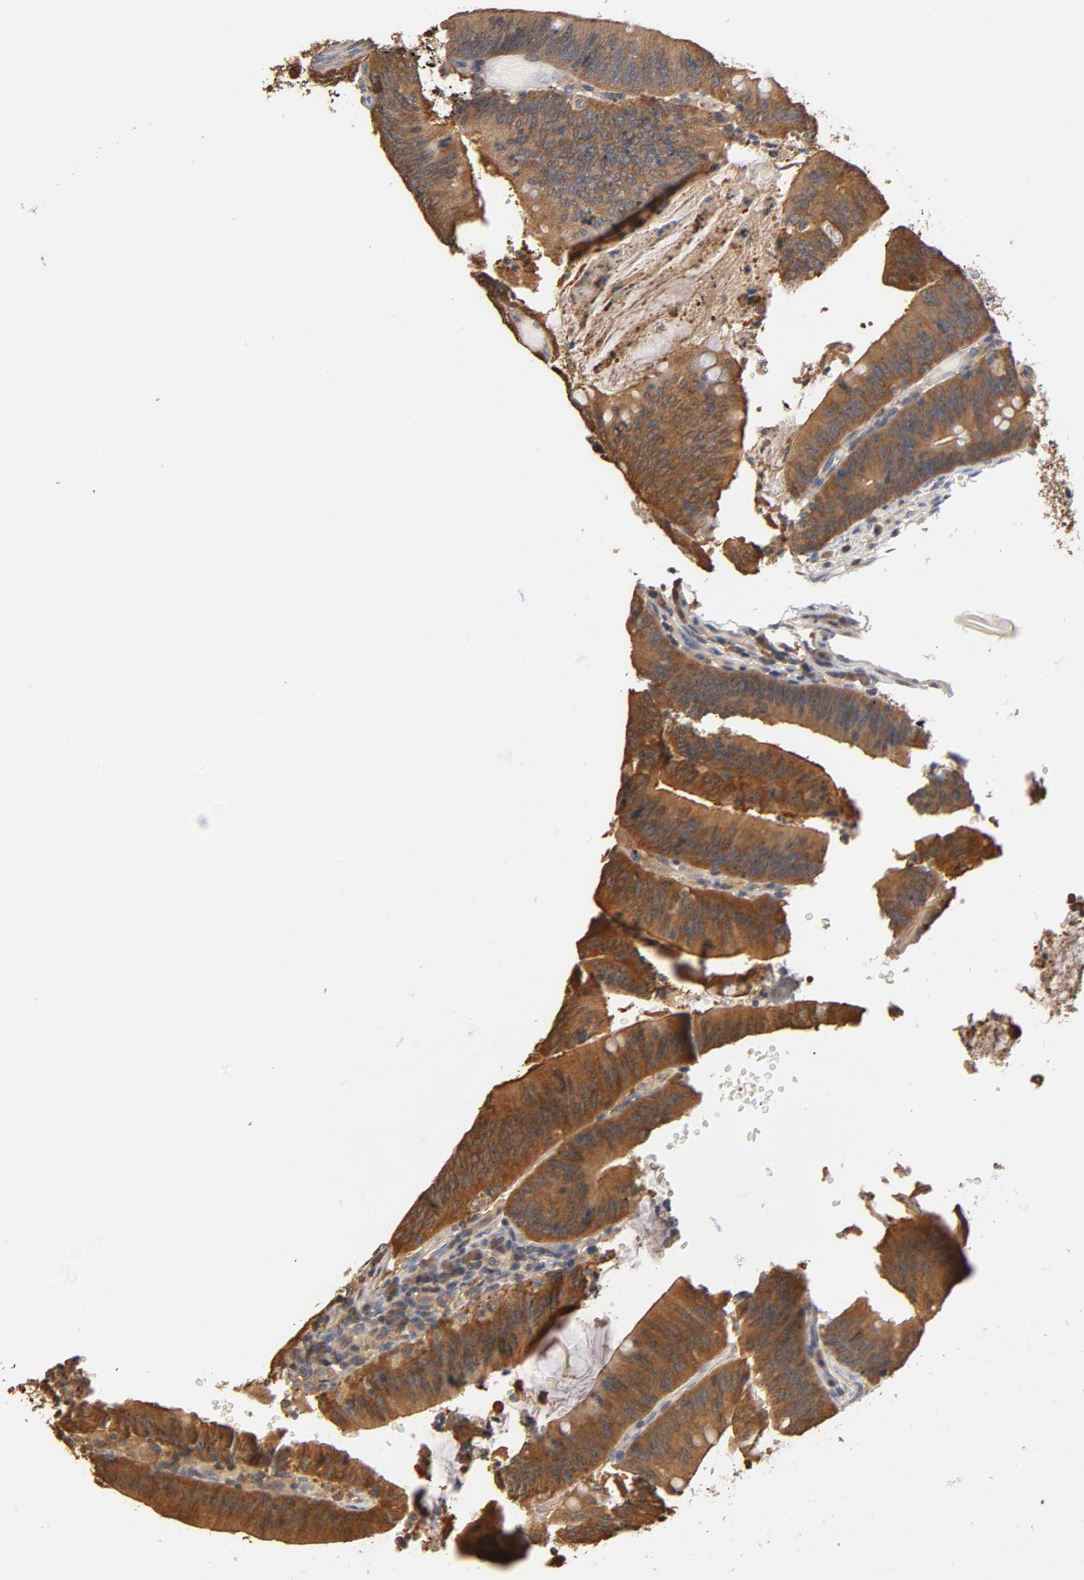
{"staining": {"intensity": "moderate", "quantity": ">75%", "location": "cytoplasmic/membranous"}, "tissue": "colorectal cancer", "cell_type": "Tumor cells", "image_type": "cancer", "snomed": [{"axis": "morphology", "description": "Adenocarcinoma, NOS"}, {"axis": "topography", "description": "Rectum"}], "caption": "Colorectal cancer (adenocarcinoma) stained with DAB immunohistochemistry exhibits medium levels of moderate cytoplasmic/membranous staining in about >75% of tumor cells.", "gene": "ALDOA", "patient": {"sex": "female", "age": 66}}